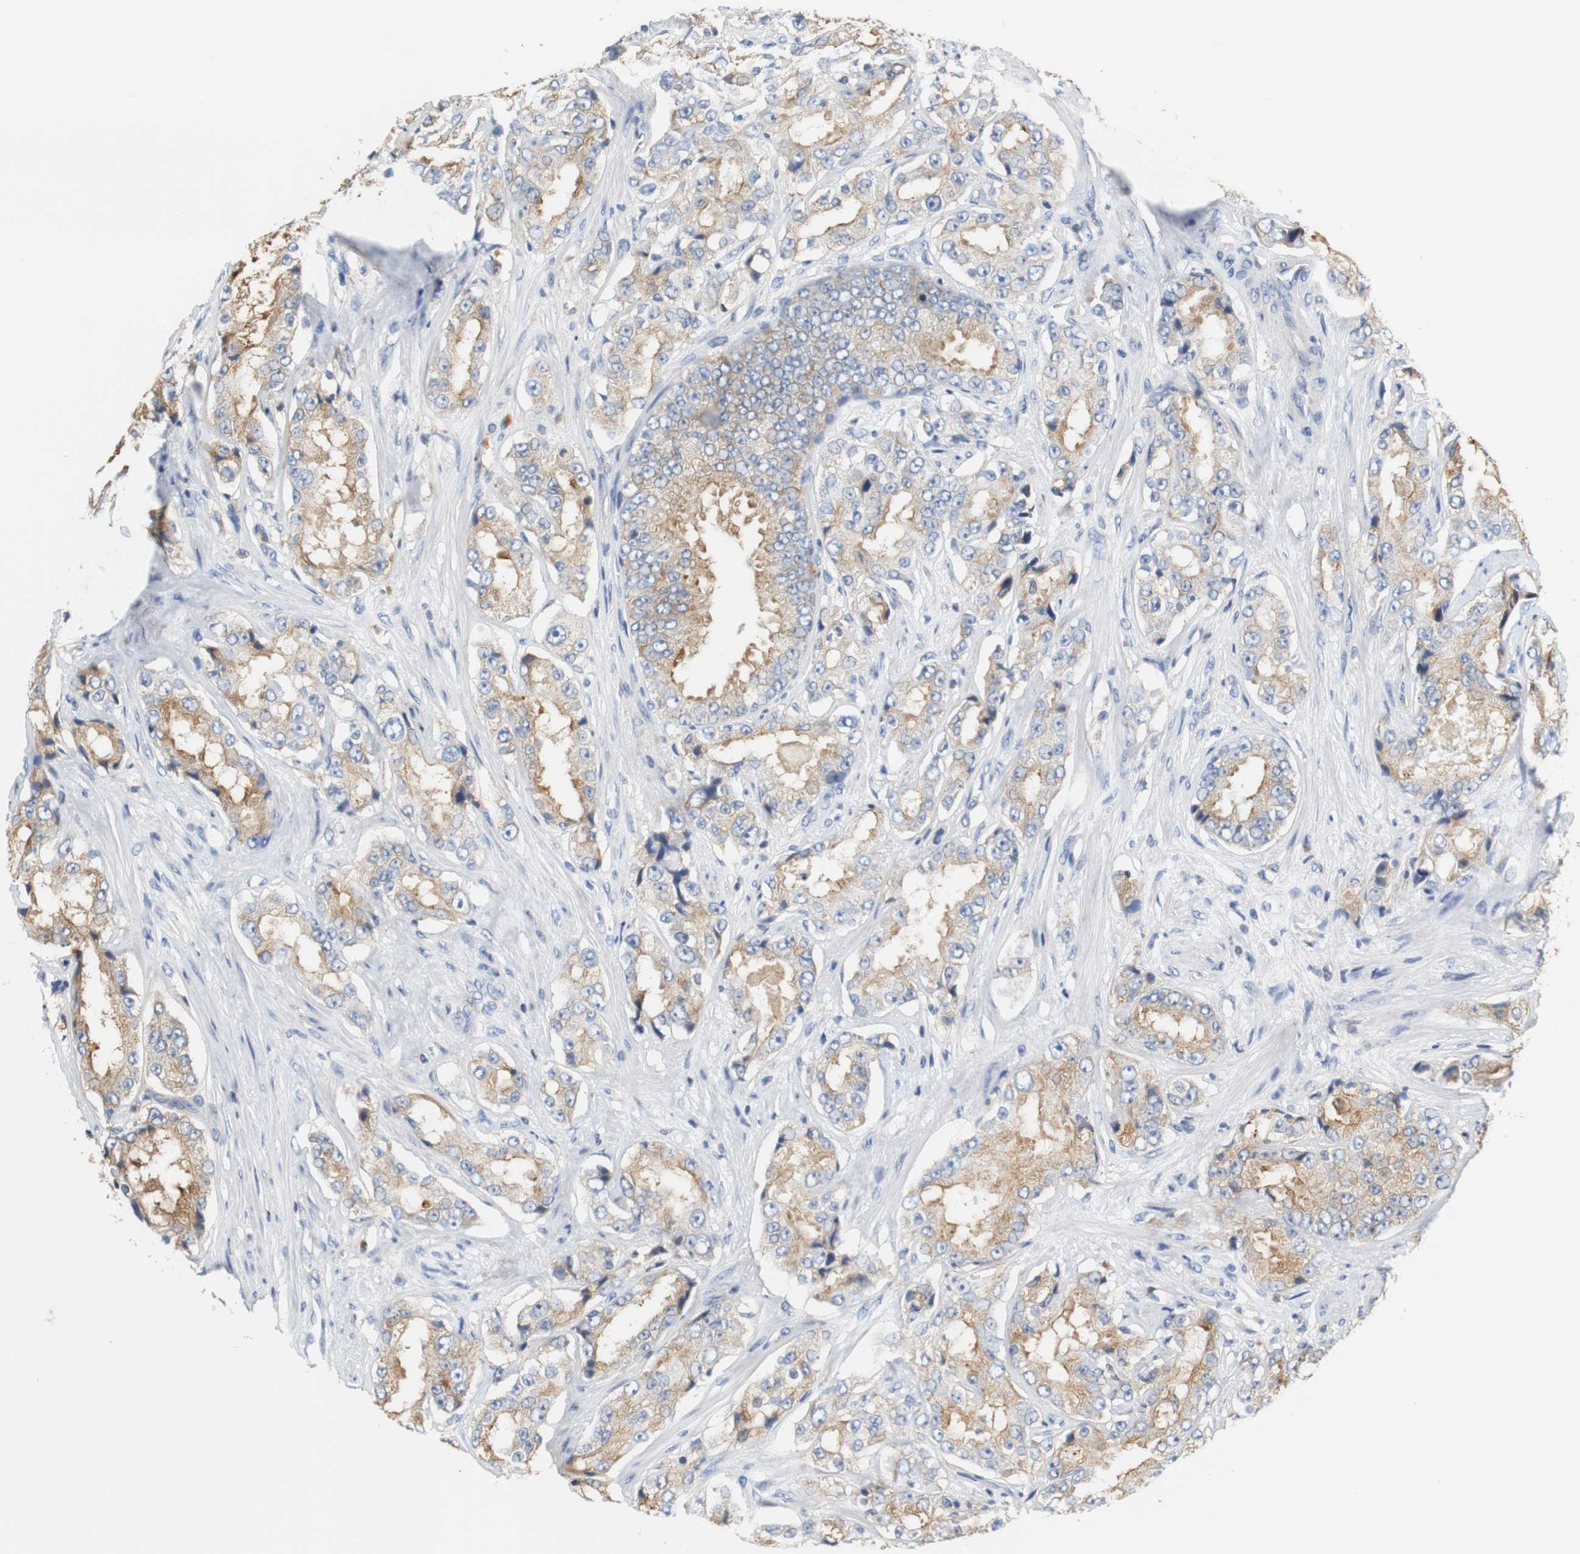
{"staining": {"intensity": "moderate", "quantity": ">75%", "location": "cytoplasmic/membranous"}, "tissue": "prostate cancer", "cell_type": "Tumor cells", "image_type": "cancer", "snomed": [{"axis": "morphology", "description": "Adenocarcinoma, High grade"}, {"axis": "topography", "description": "Prostate"}], "caption": "Protein staining by immunohistochemistry demonstrates moderate cytoplasmic/membranous positivity in approximately >75% of tumor cells in prostate cancer (high-grade adenocarcinoma).", "gene": "VAMP8", "patient": {"sex": "male", "age": 73}}